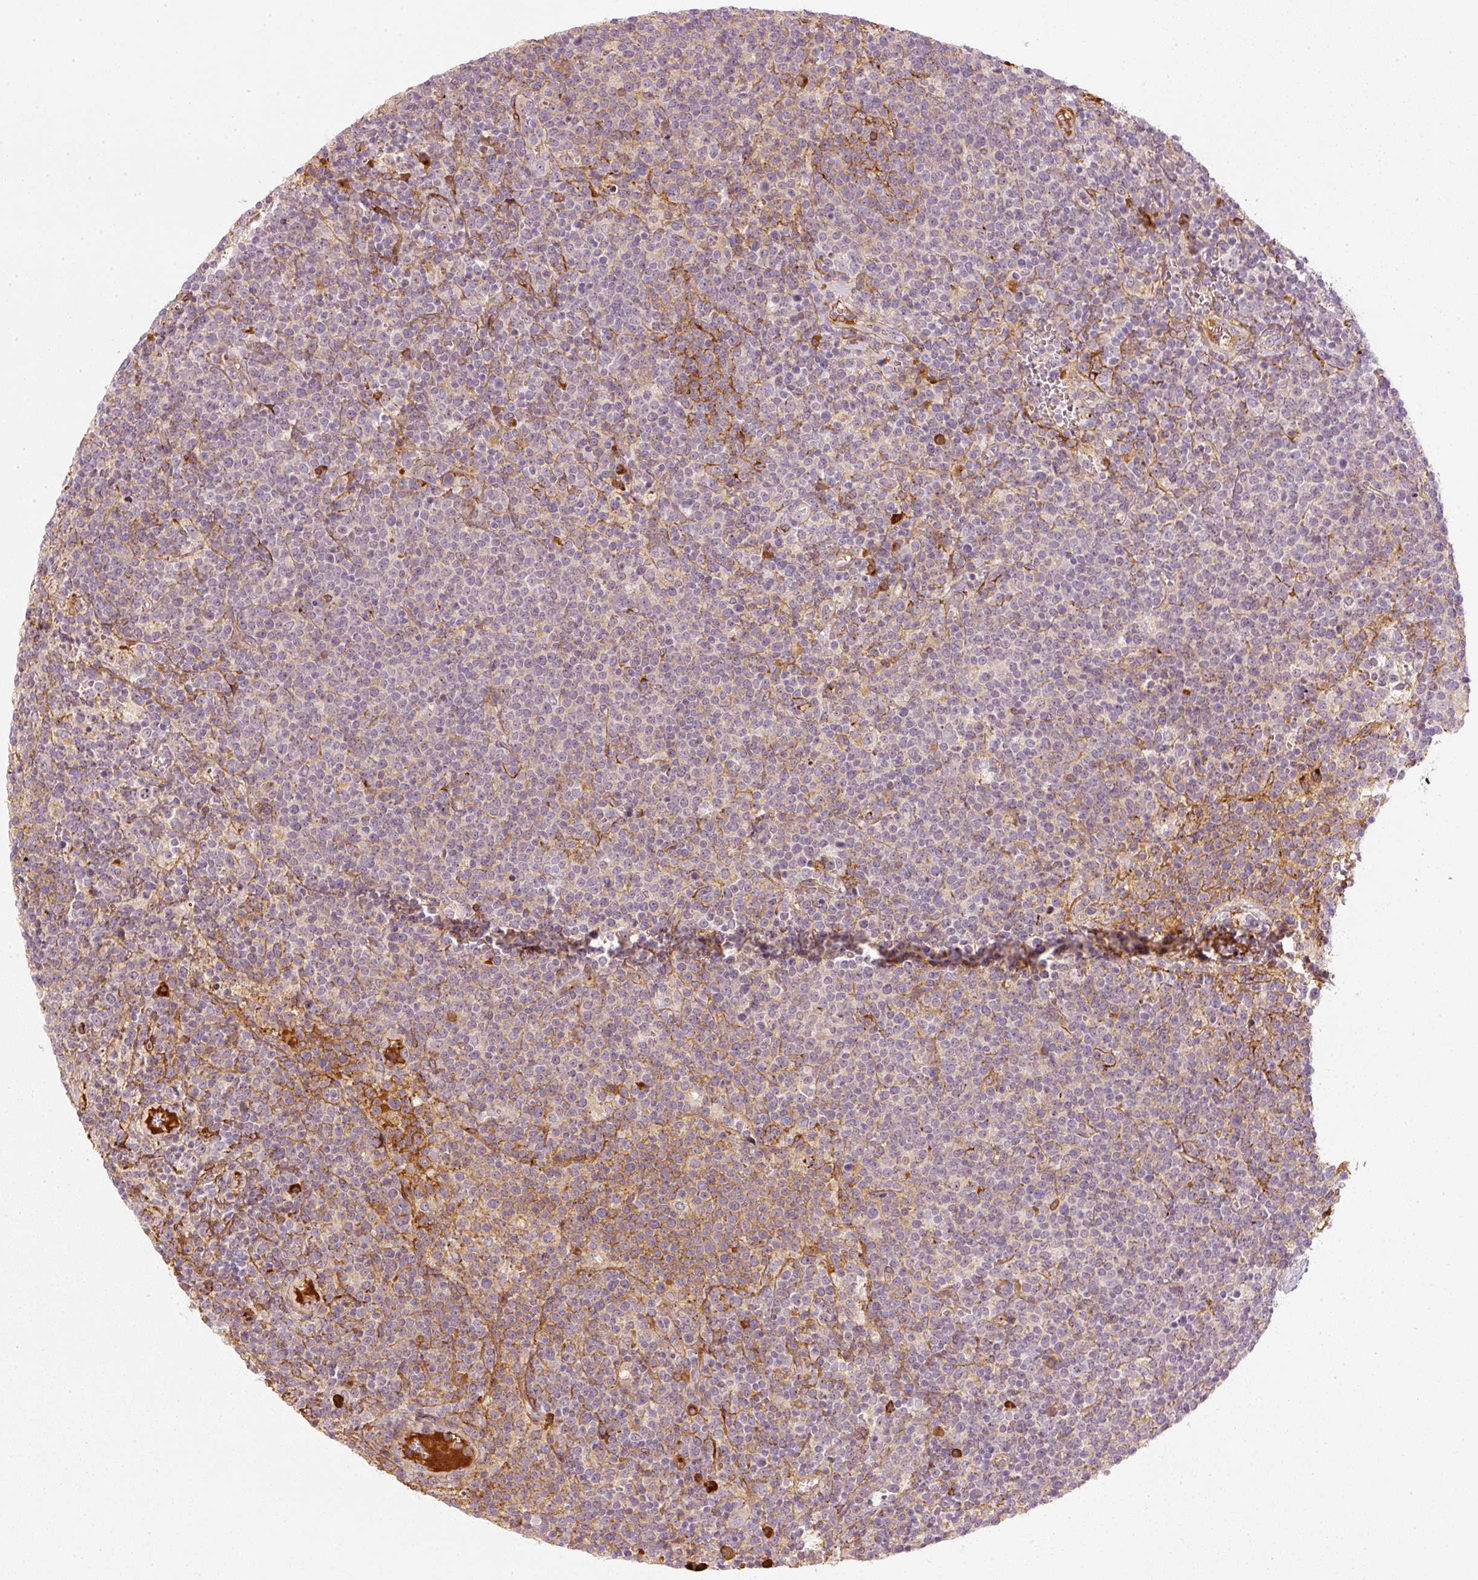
{"staining": {"intensity": "moderate", "quantity": "<25%", "location": "cytoplasmic/membranous"}, "tissue": "lymphoma", "cell_type": "Tumor cells", "image_type": "cancer", "snomed": [{"axis": "morphology", "description": "Malignant lymphoma, non-Hodgkin's type, High grade"}, {"axis": "topography", "description": "Lymph node"}], "caption": "Protein expression analysis of human malignant lymphoma, non-Hodgkin's type (high-grade) reveals moderate cytoplasmic/membranous staining in about <25% of tumor cells.", "gene": "VCAM1", "patient": {"sex": "male", "age": 61}}